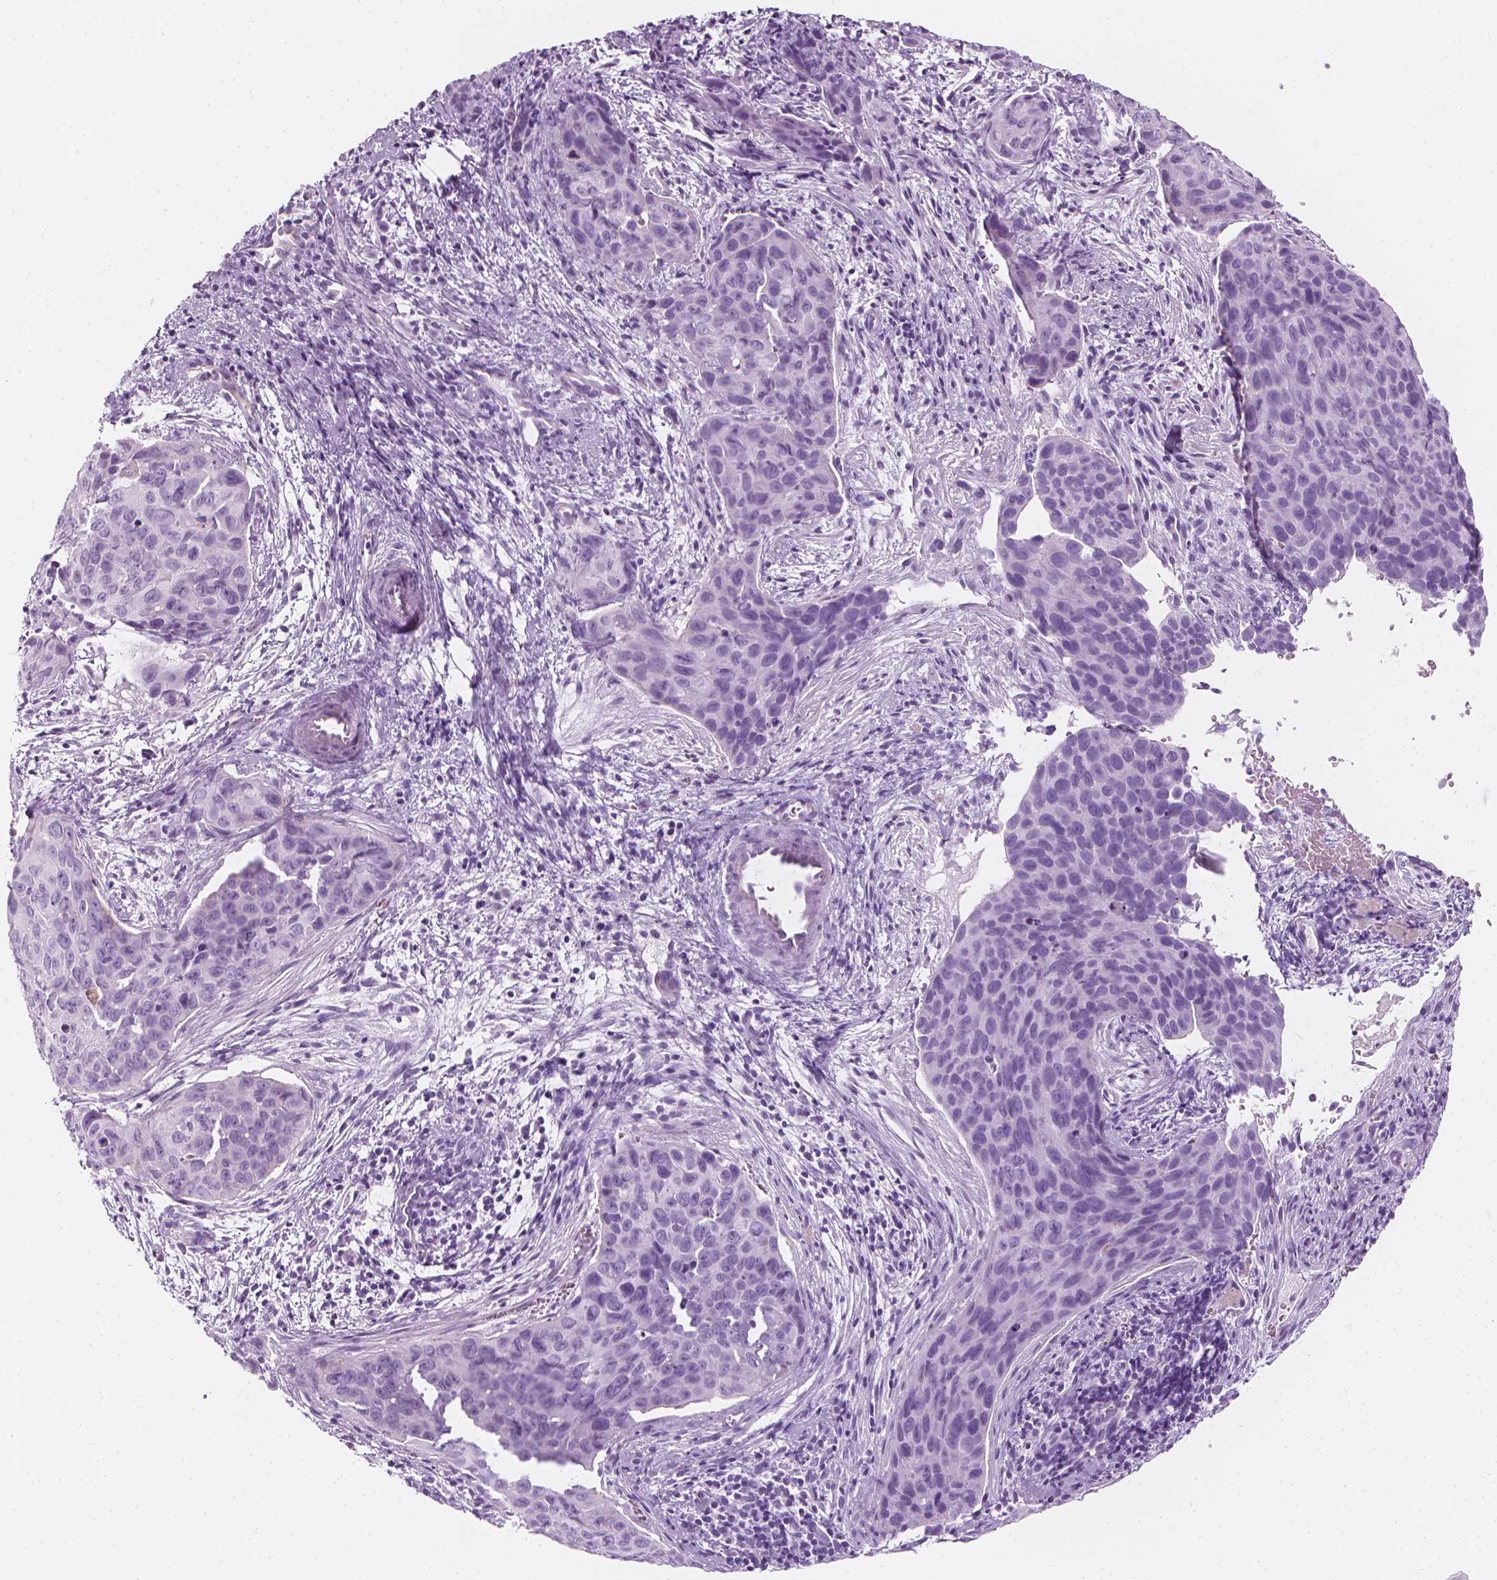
{"staining": {"intensity": "negative", "quantity": "none", "location": "none"}, "tissue": "cervical cancer", "cell_type": "Tumor cells", "image_type": "cancer", "snomed": [{"axis": "morphology", "description": "Squamous cell carcinoma, NOS"}, {"axis": "topography", "description": "Cervix"}], "caption": "There is no significant expression in tumor cells of squamous cell carcinoma (cervical).", "gene": "SCG3", "patient": {"sex": "female", "age": 35}}